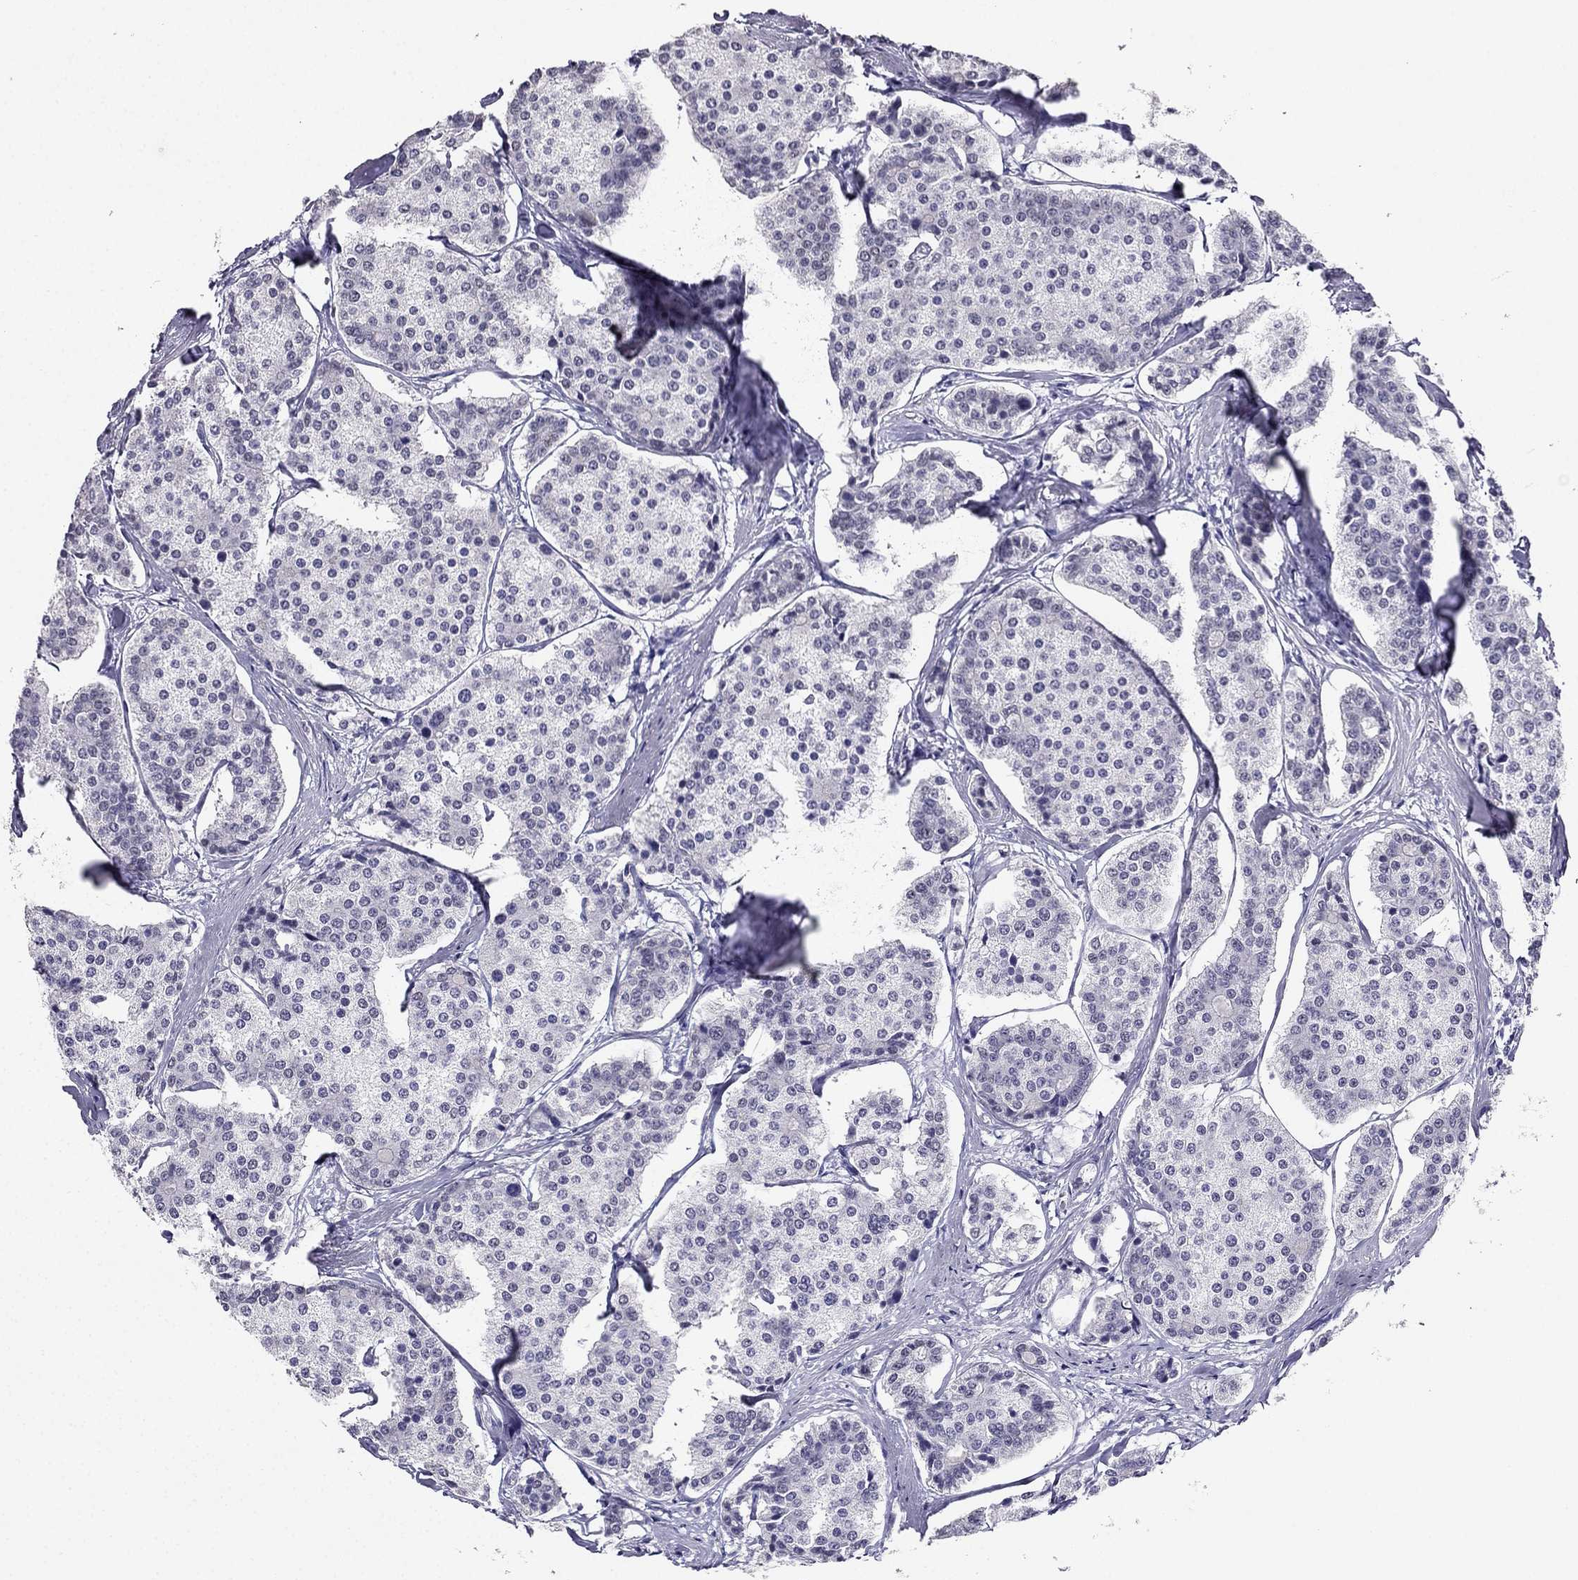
{"staining": {"intensity": "negative", "quantity": "none", "location": "none"}, "tissue": "carcinoid", "cell_type": "Tumor cells", "image_type": "cancer", "snomed": [{"axis": "morphology", "description": "Carcinoid, malignant, NOS"}, {"axis": "topography", "description": "Small intestine"}], "caption": "Carcinoid was stained to show a protein in brown. There is no significant staining in tumor cells.", "gene": "ARID3A", "patient": {"sex": "female", "age": 65}}